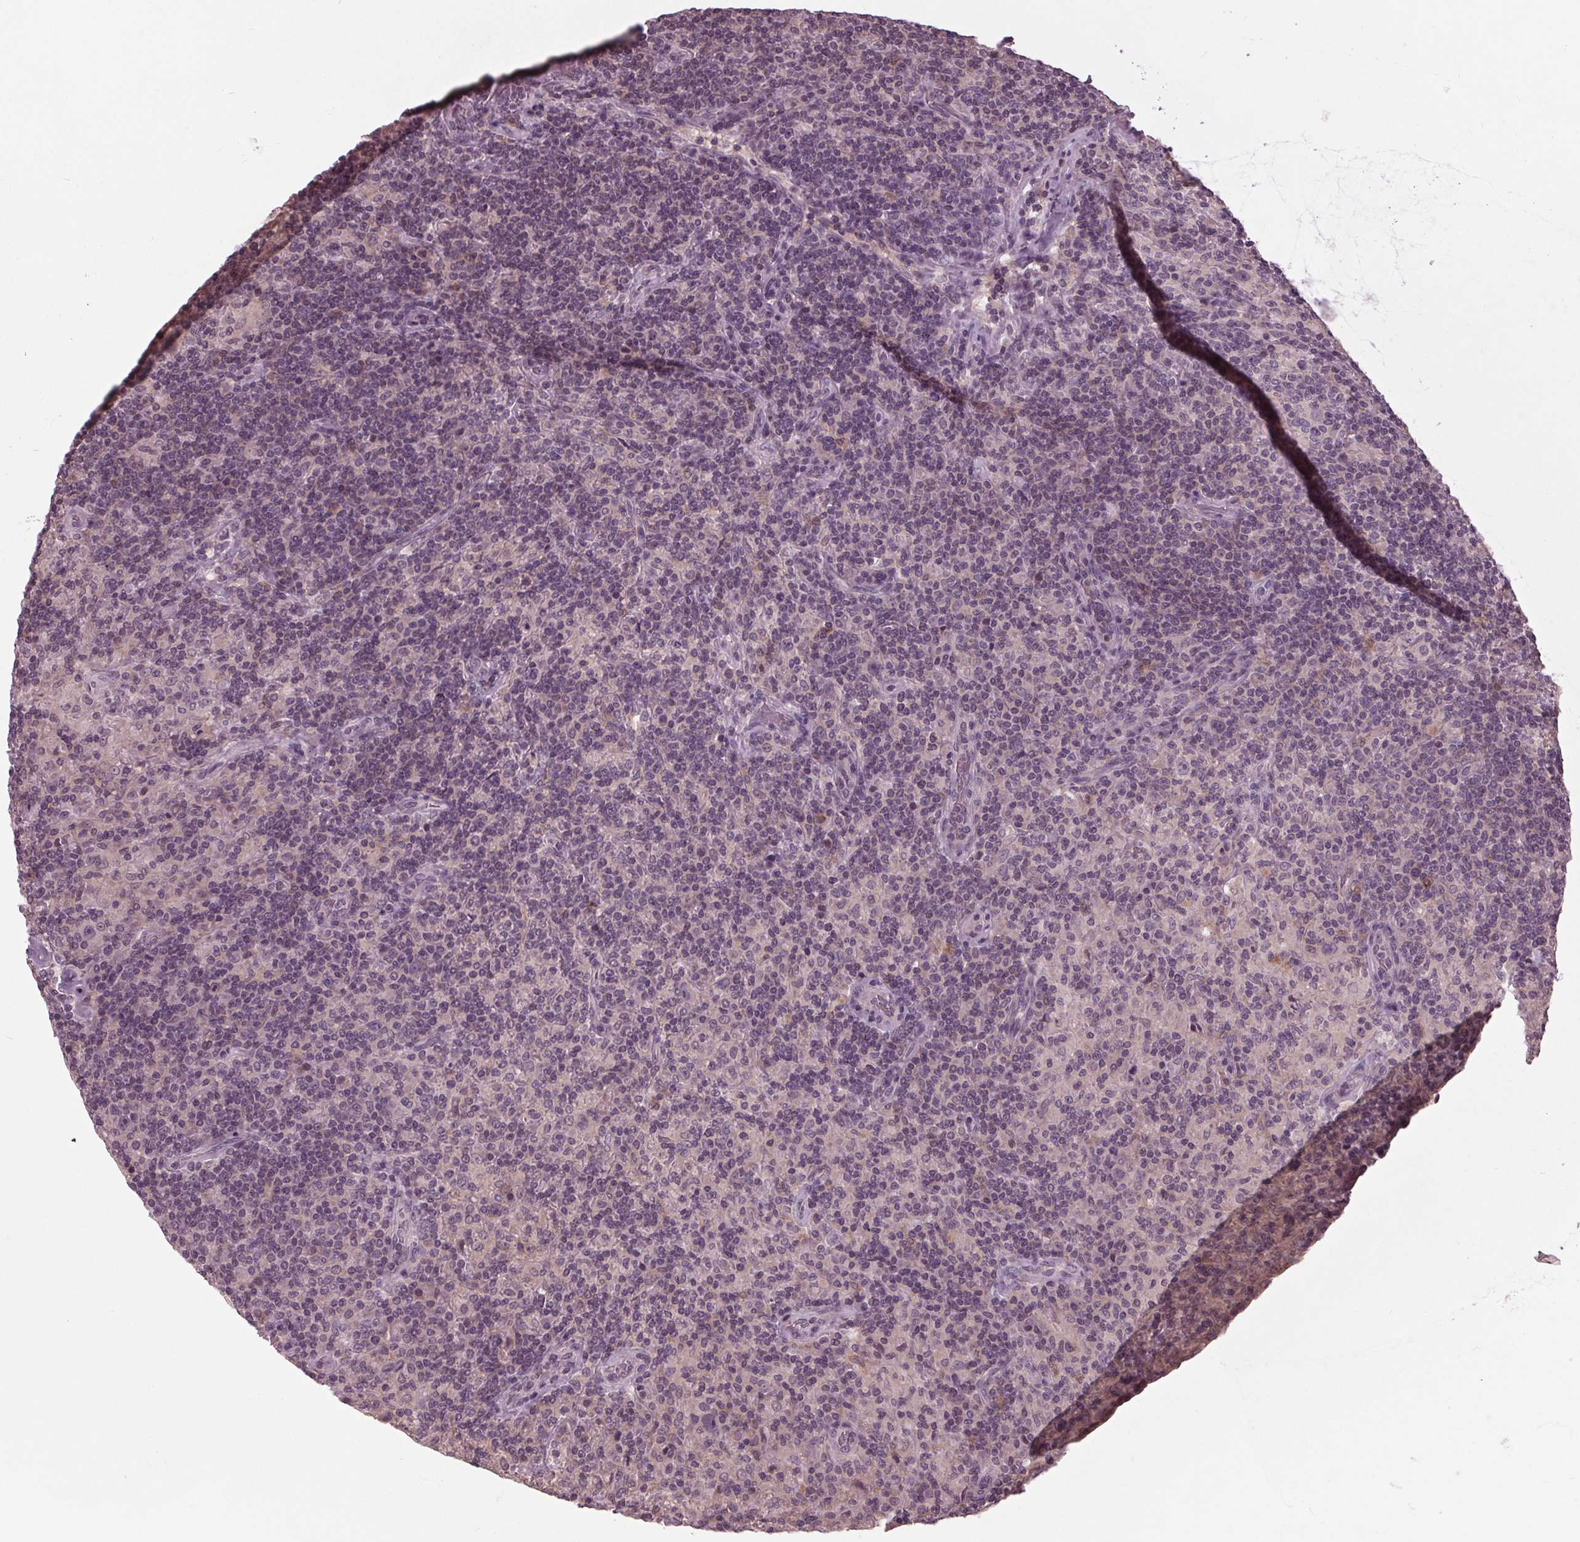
{"staining": {"intensity": "negative", "quantity": "none", "location": "none"}, "tissue": "lymphoma", "cell_type": "Tumor cells", "image_type": "cancer", "snomed": [{"axis": "morphology", "description": "Hodgkin's disease, NOS"}, {"axis": "topography", "description": "Lymph node"}], "caption": "This is an immunohistochemistry histopathology image of human Hodgkin's disease. There is no positivity in tumor cells.", "gene": "SIGLEC6", "patient": {"sex": "male", "age": 70}}